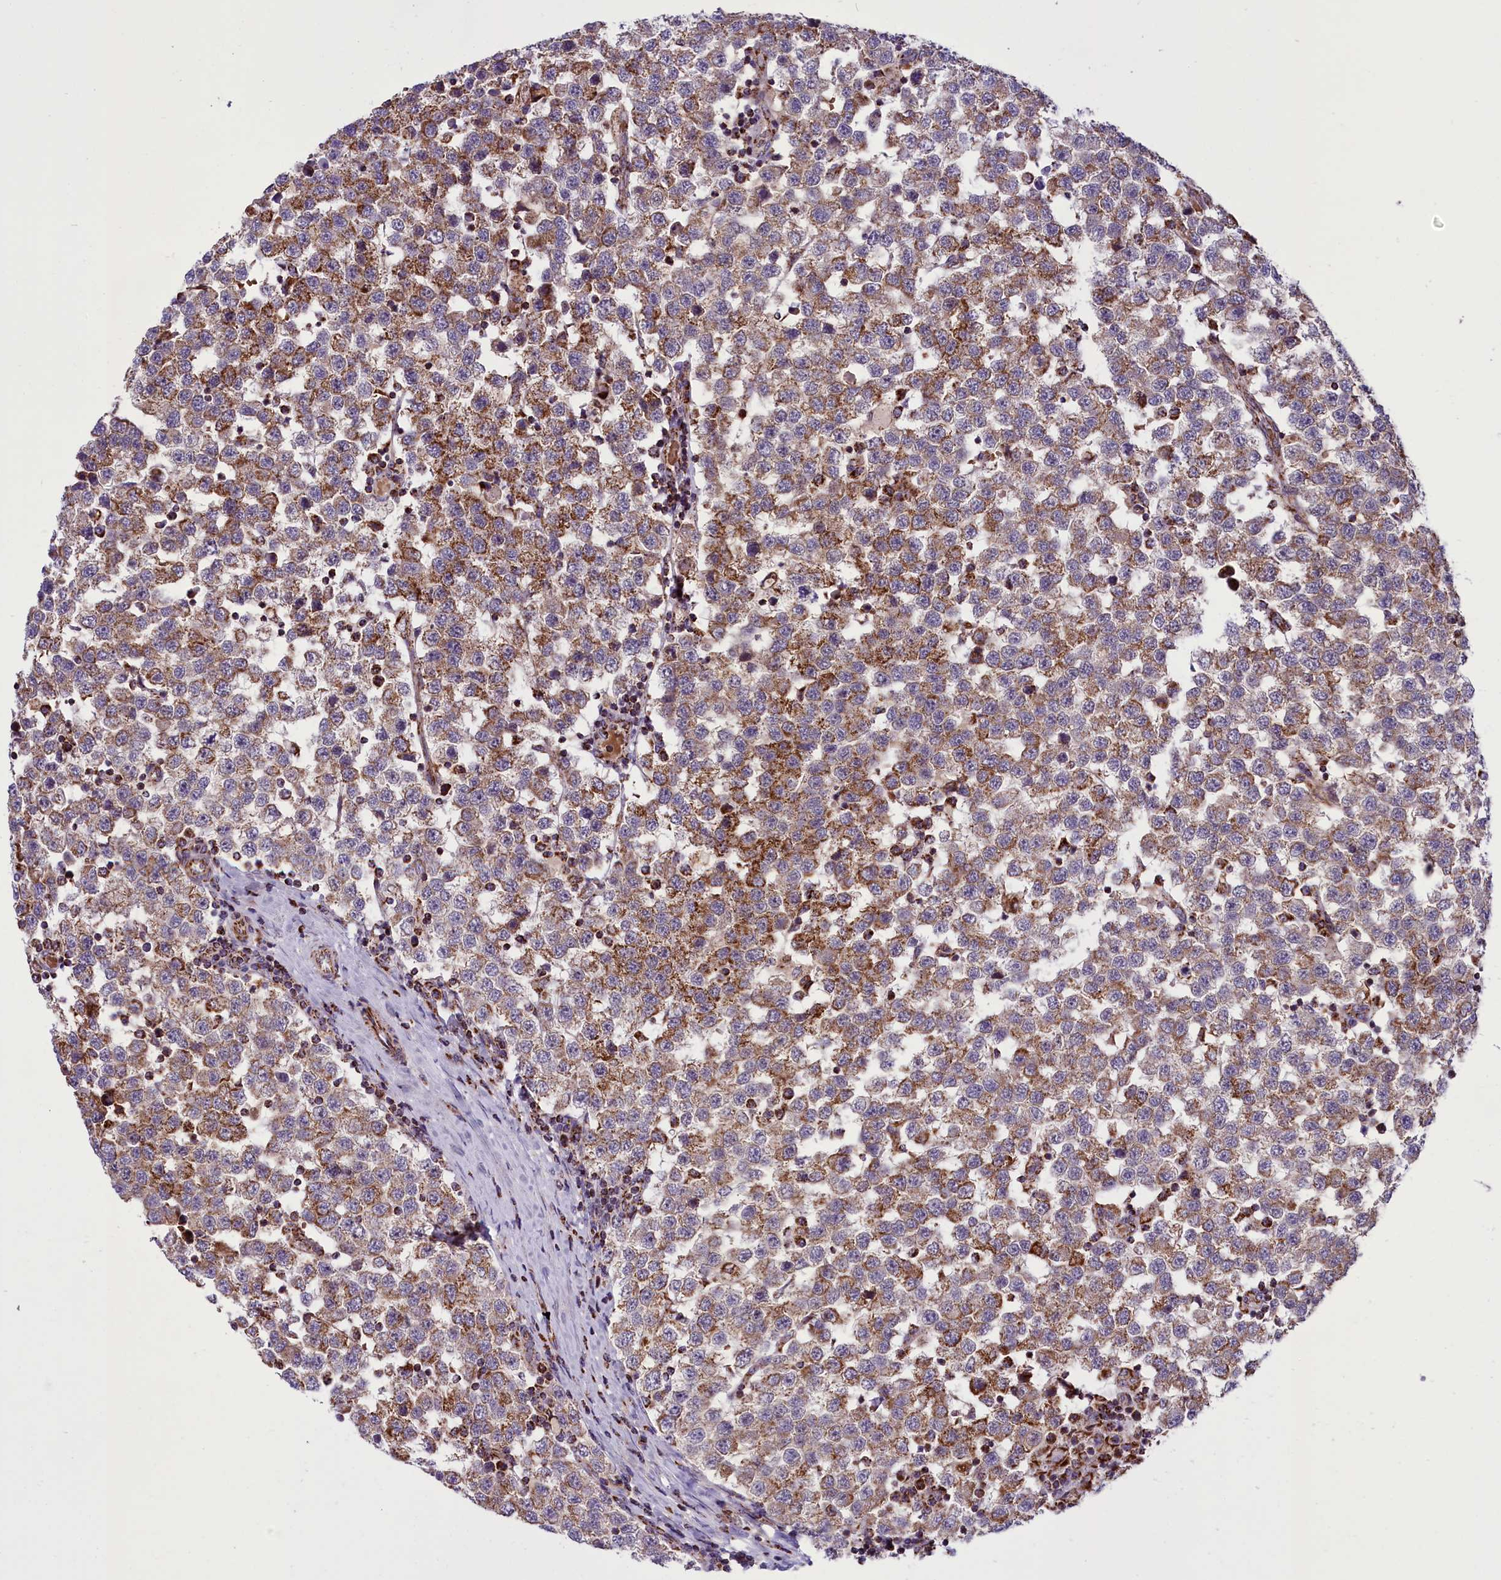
{"staining": {"intensity": "moderate", "quantity": ">75%", "location": "cytoplasmic/membranous"}, "tissue": "testis cancer", "cell_type": "Tumor cells", "image_type": "cancer", "snomed": [{"axis": "morphology", "description": "Seminoma, NOS"}, {"axis": "topography", "description": "Testis"}], "caption": "A high-resolution micrograph shows immunohistochemistry staining of seminoma (testis), which demonstrates moderate cytoplasmic/membranous staining in approximately >75% of tumor cells.", "gene": "NDUFS5", "patient": {"sex": "male", "age": 34}}